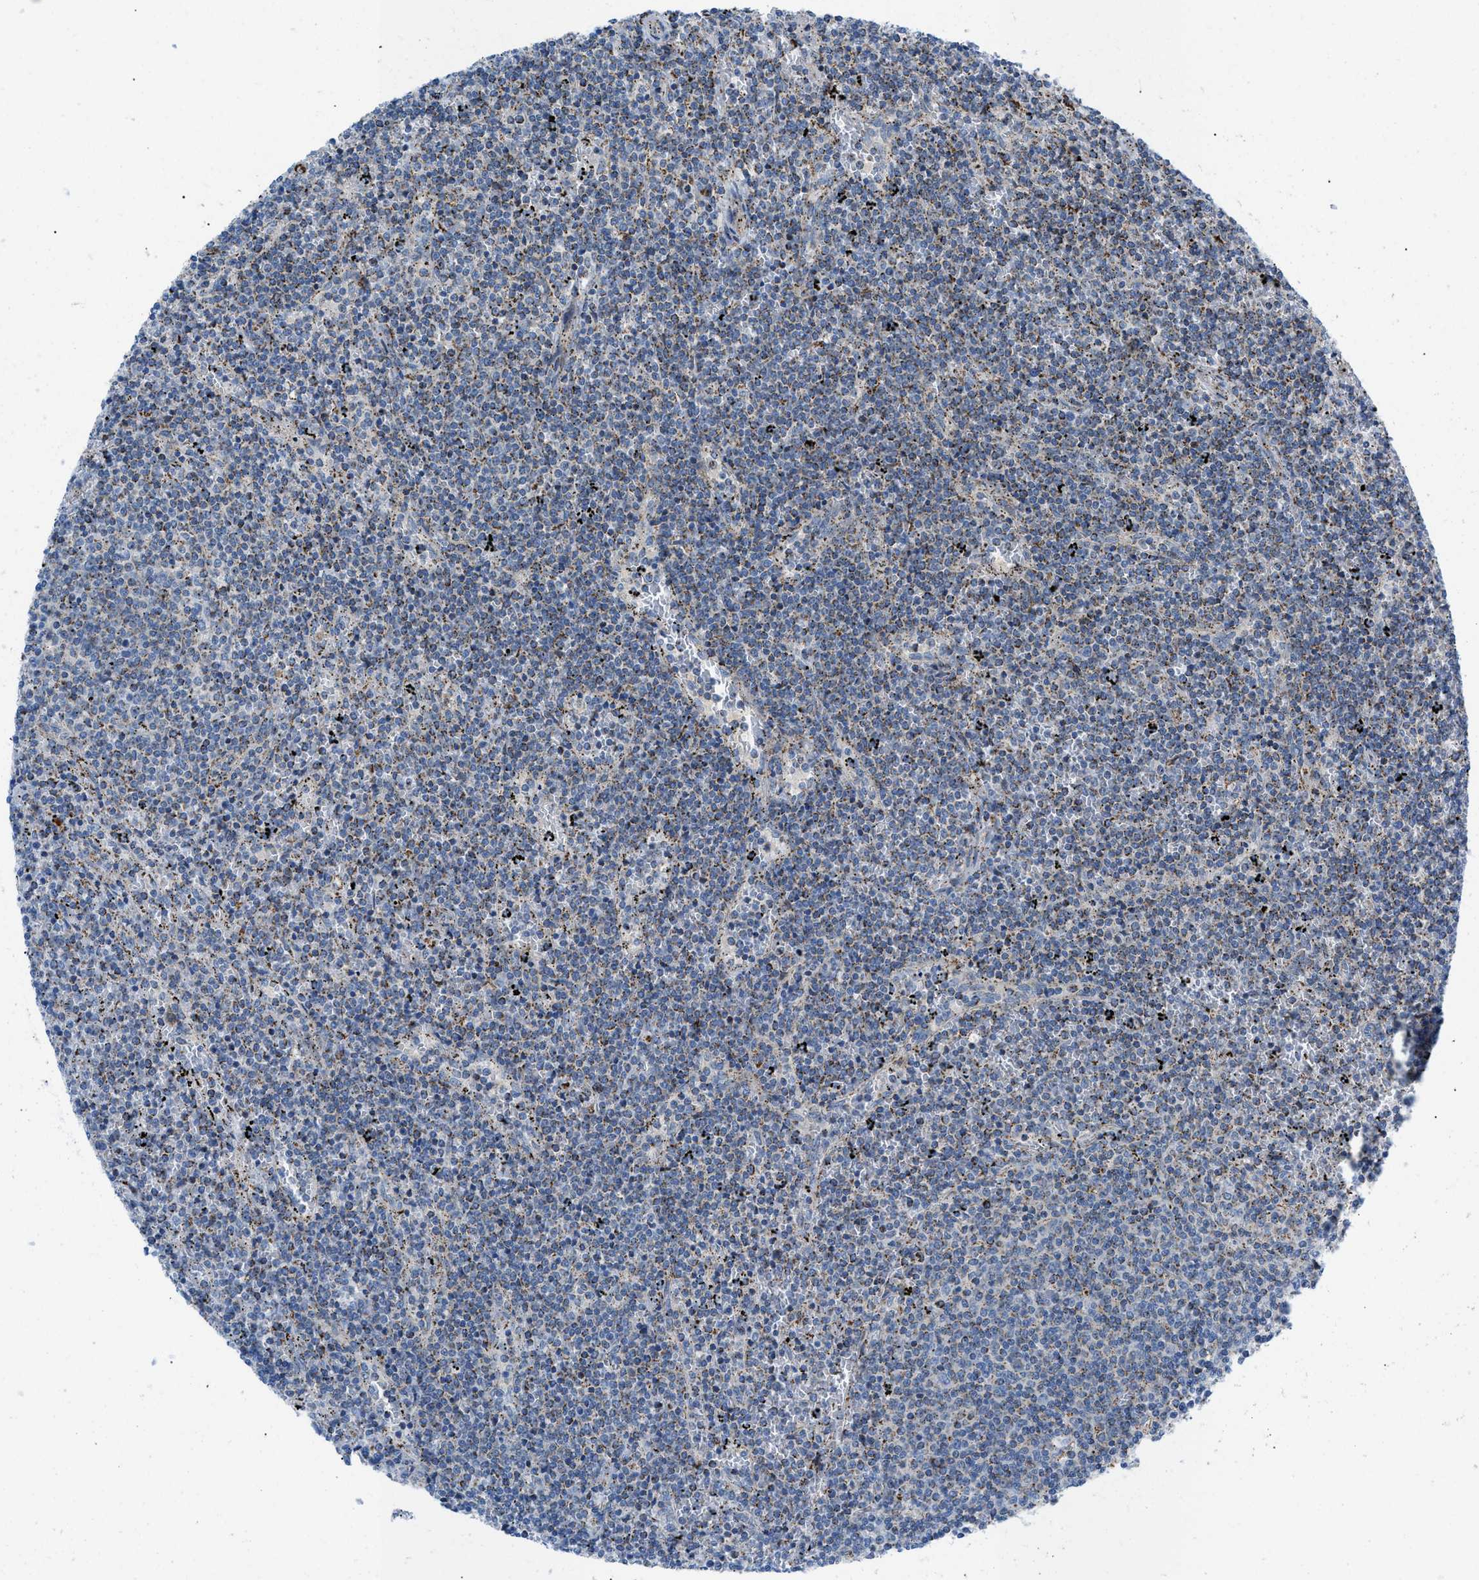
{"staining": {"intensity": "weak", "quantity": "<25%", "location": "cytoplasmic/membranous"}, "tissue": "lymphoma", "cell_type": "Tumor cells", "image_type": "cancer", "snomed": [{"axis": "morphology", "description": "Malignant lymphoma, non-Hodgkin's type, Low grade"}, {"axis": "topography", "description": "Spleen"}], "caption": "IHC micrograph of neoplastic tissue: lymphoma stained with DAB (3,3'-diaminobenzidine) exhibits no significant protein staining in tumor cells.", "gene": "RBBP9", "patient": {"sex": "female", "age": 50}}